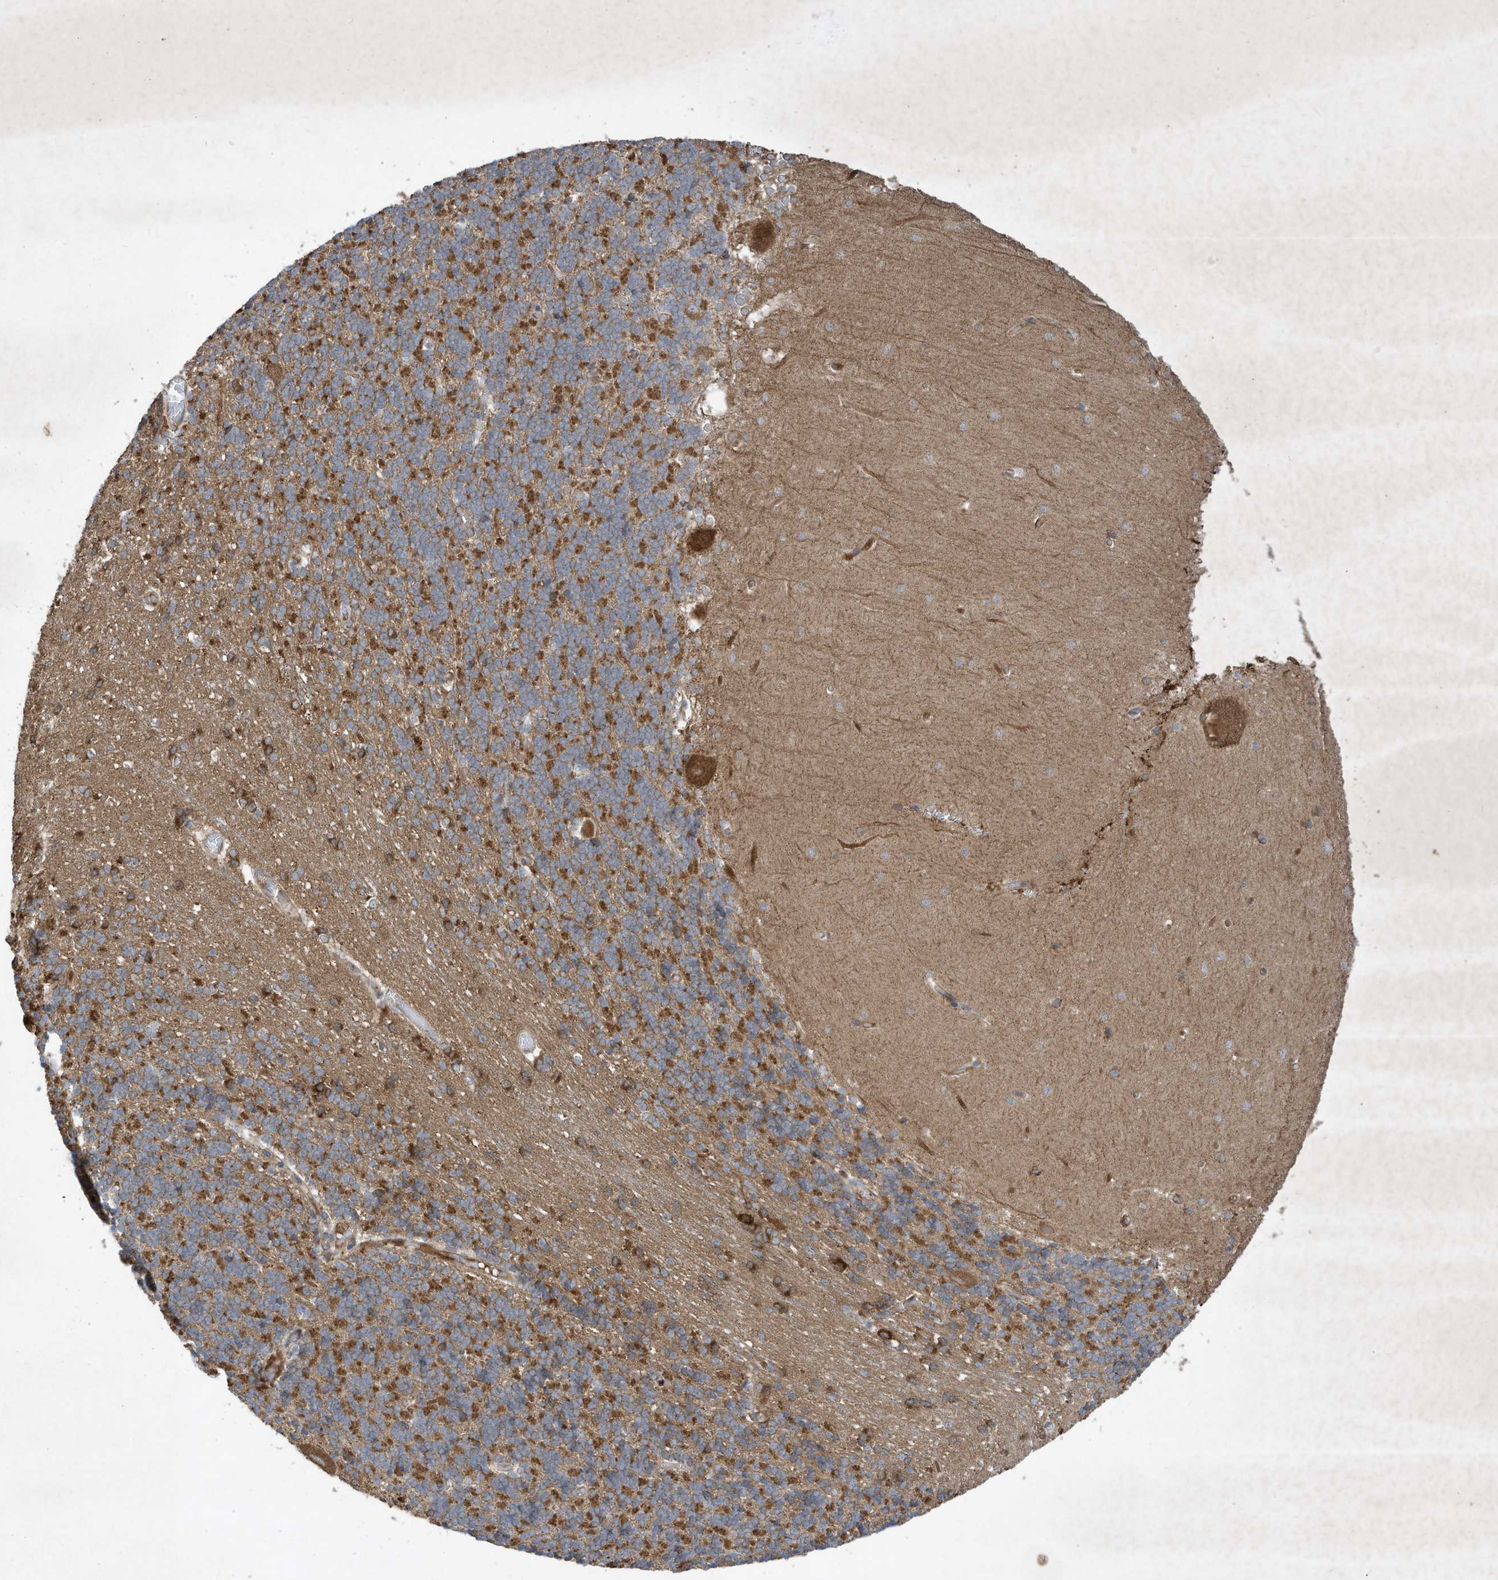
{"staining": {"intensity": "moderate", "quantity": "<25%", "location": "cytoplasmic/membranous"}, "tissue": "cerebellum", "cell_type": "Cells in granular layer", "image_type": "normal", "snomed": [{"axis": "morphology", "description": "Normal tissue, NOS"}, {"axis": "topography", "description": "Cerebellum"}], "caption": "Moderate cytoplasmic/membranous protein expression is seen in approximately <25% of cells in granular layer in cerebellum.", "gene": "SYNJ2", "patient": {"sex": "male", "age": 37}}